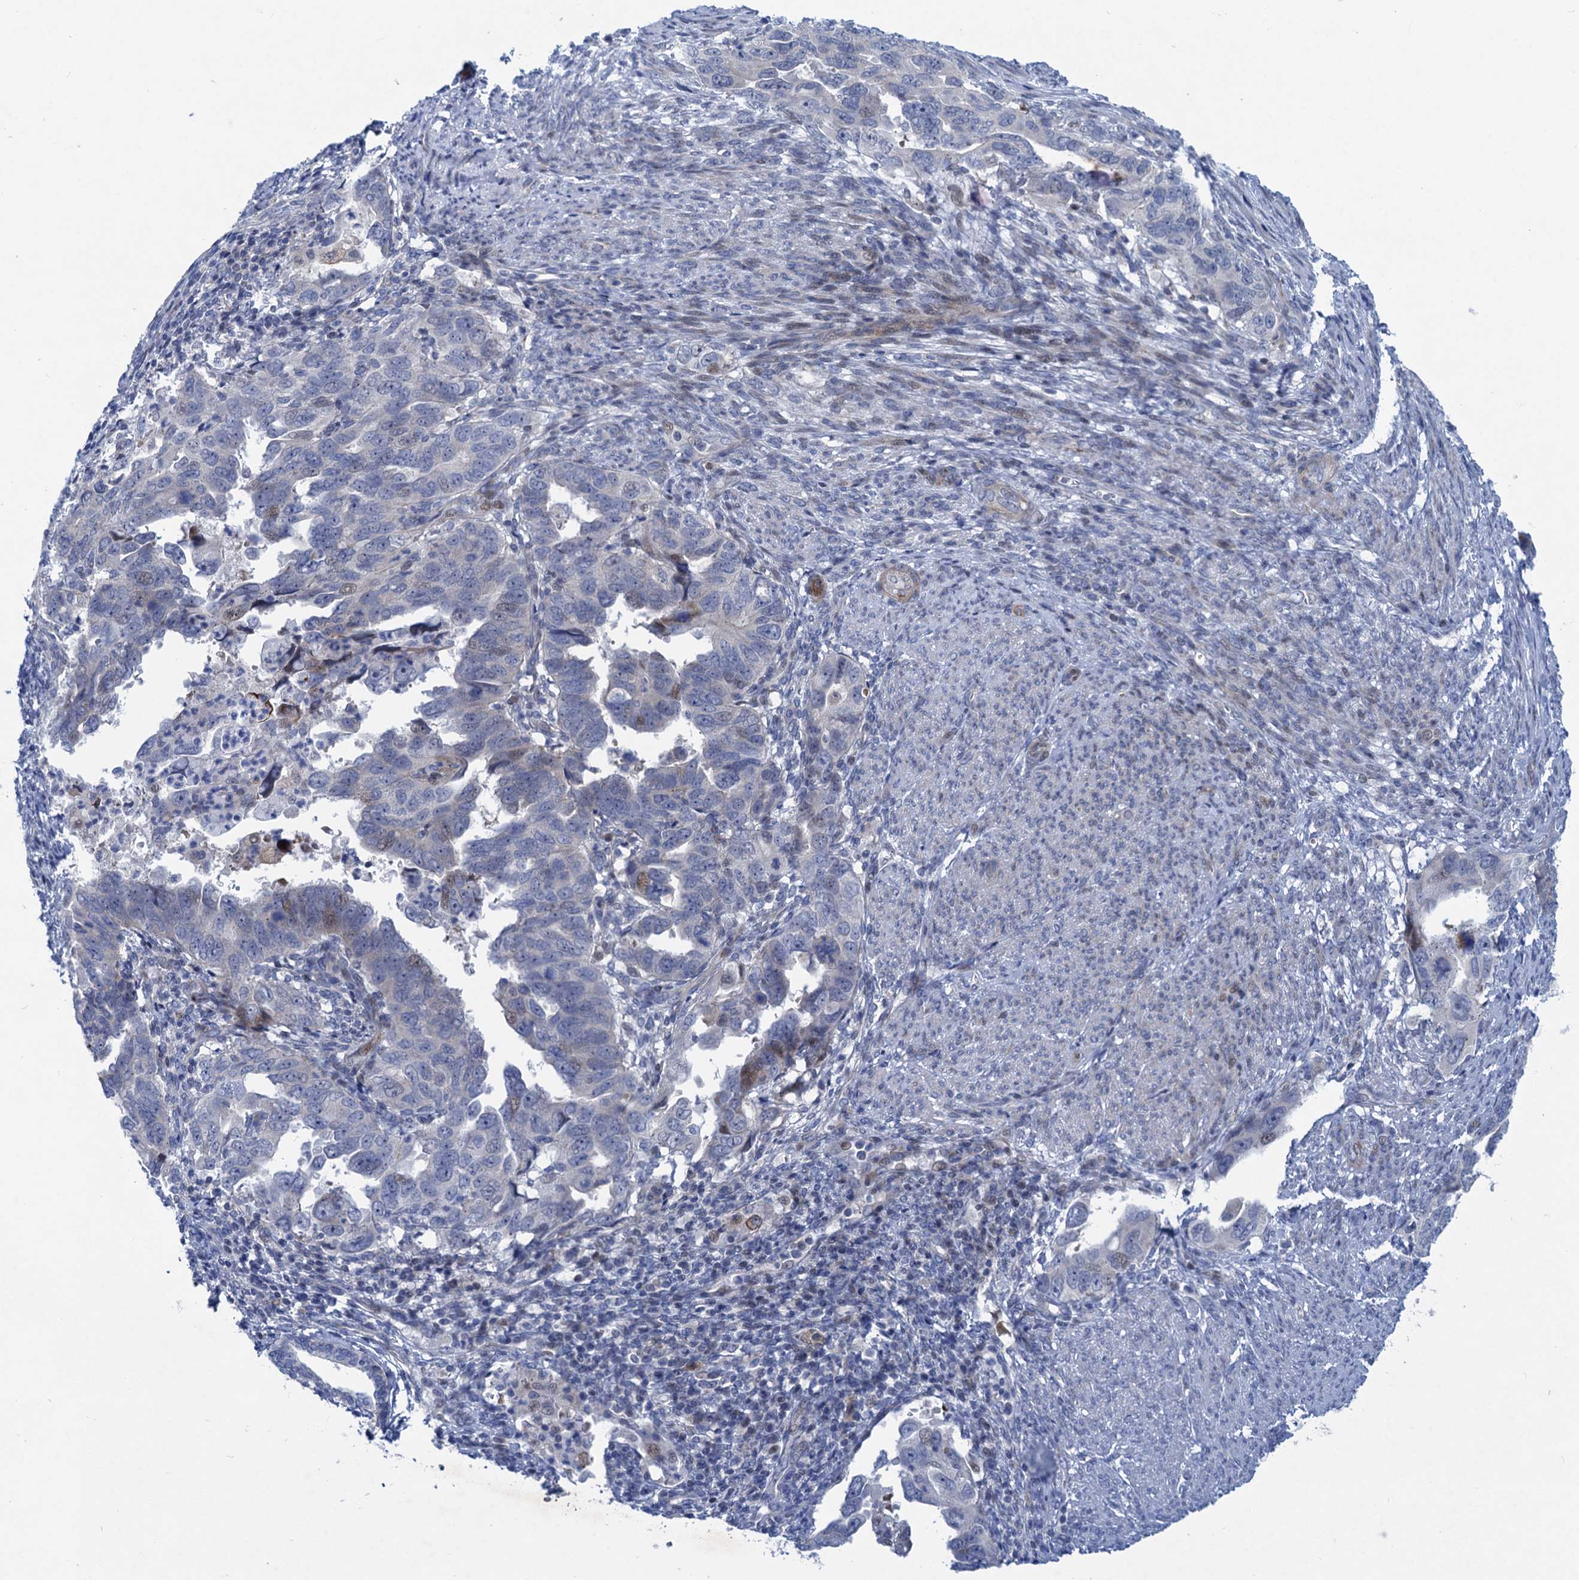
{"staining": {"intensity": "negative", "quantity": "none", "location": "none"}, "tissue": "endometrial cancer", "cell_type": "Tumor cells", "image_type": "cancer", "snomed": [{"axis": "morphology", "description": "Adenocarcinoma, NOS"}, {"axis": "topography", "description": "Endometrium"}], "caption": "The histopathology image shows no staining of tumor cells in adenocarcinoma (endometrial).", "gene": "QPCTL", "patient": {"sex": "female", "age": 65}}